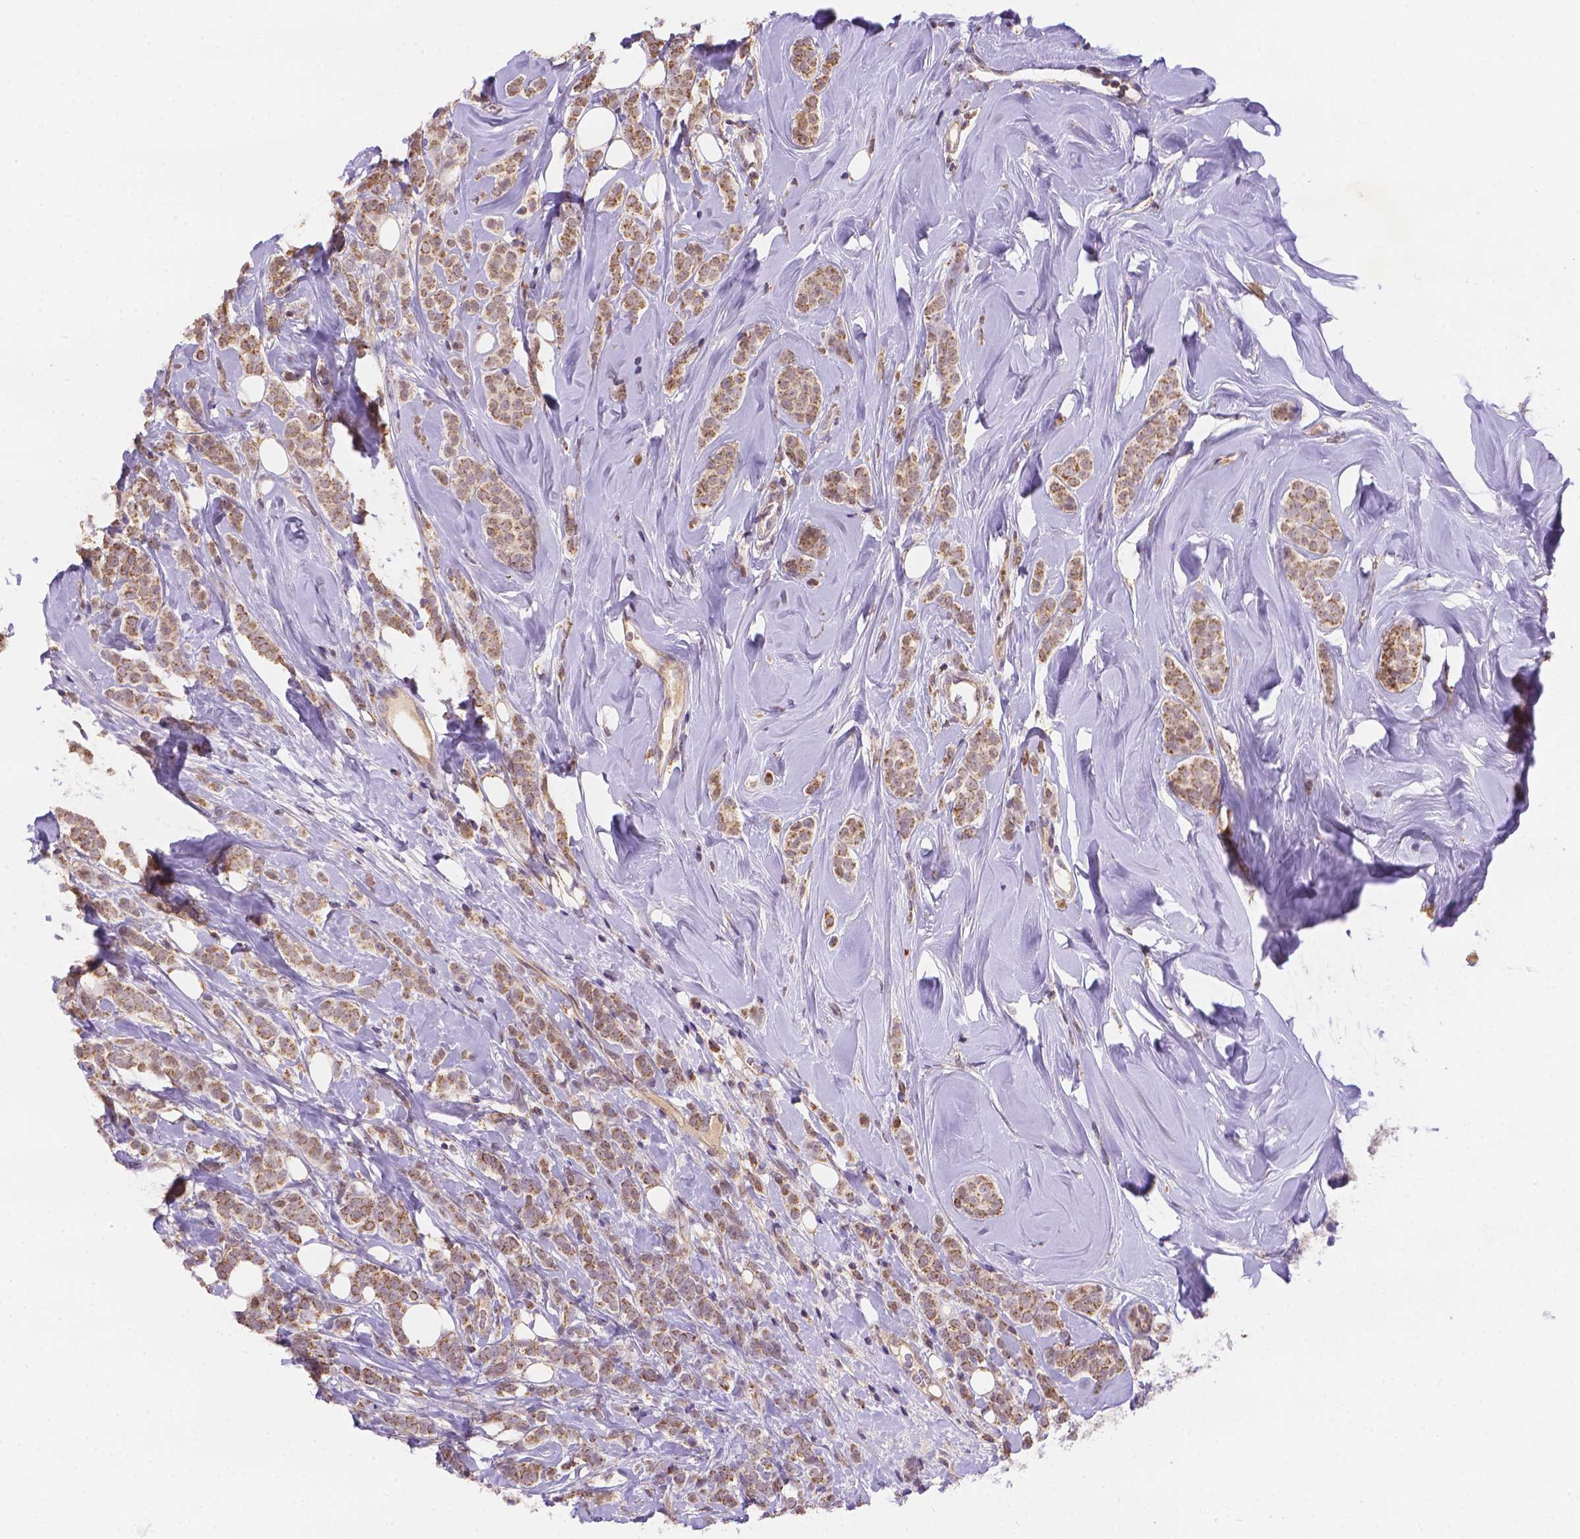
{"staining": {"intensity": "moderate", "quantity": ">75%", "location": "cytoplasmic/membranous"}, "tissue": "breast cancer", "cell_type": "Tumor cells", "image_type": "cancer", "snomed": [{"axis": "morphology", "description": "Lobular carcinoma"}, {"axis": "topography", "description": "Breast"}], "caption": "Approximately >75% of tumor cells in breast cancer demonstrate moderate cytoplasmic/membranous protein staining as visualized by brown immunohistochemical staining.", "gene": "CYYR1", "patient": {"sex": "female", "age": 49}}